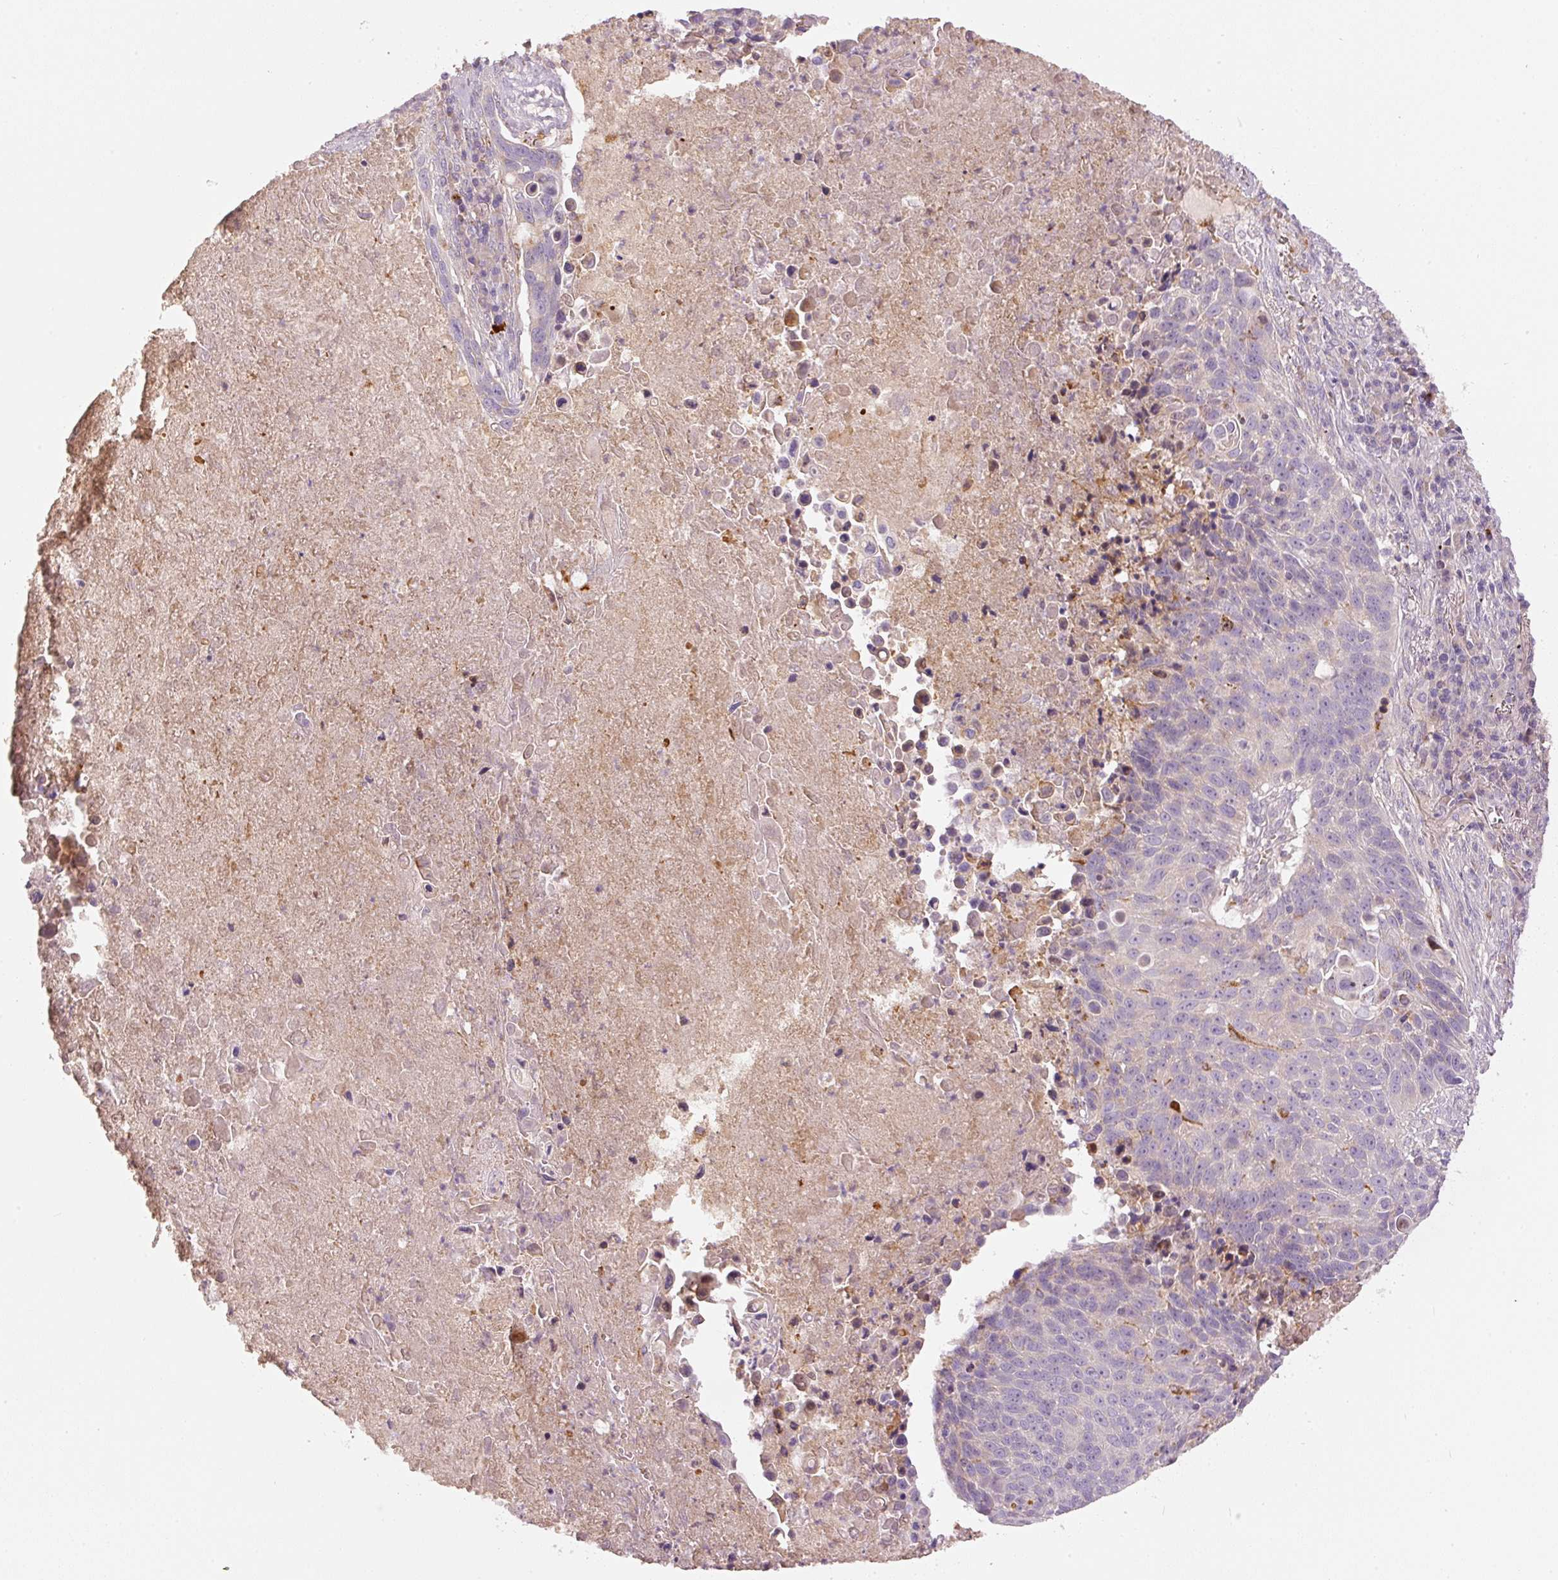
{"staining": {"intensity": "negative", "quantity": "none", "location": "none"}, "tissue": "lung cancer", "cell_type": "Tumor cells", "image_type": "cancer", "snomed": [{"axis": "morphology", "description": "Squamous cell carcinoma, NOS"}, {"axis": "topography", "description": "Lung"}], "caption": "This is an immunohistochemistry image of lung cancer (squamous cell carcinoma). There is no staining in tumor cells.", "gene": "KLHL21", "patient": {"sex": "male", "age": 78}}